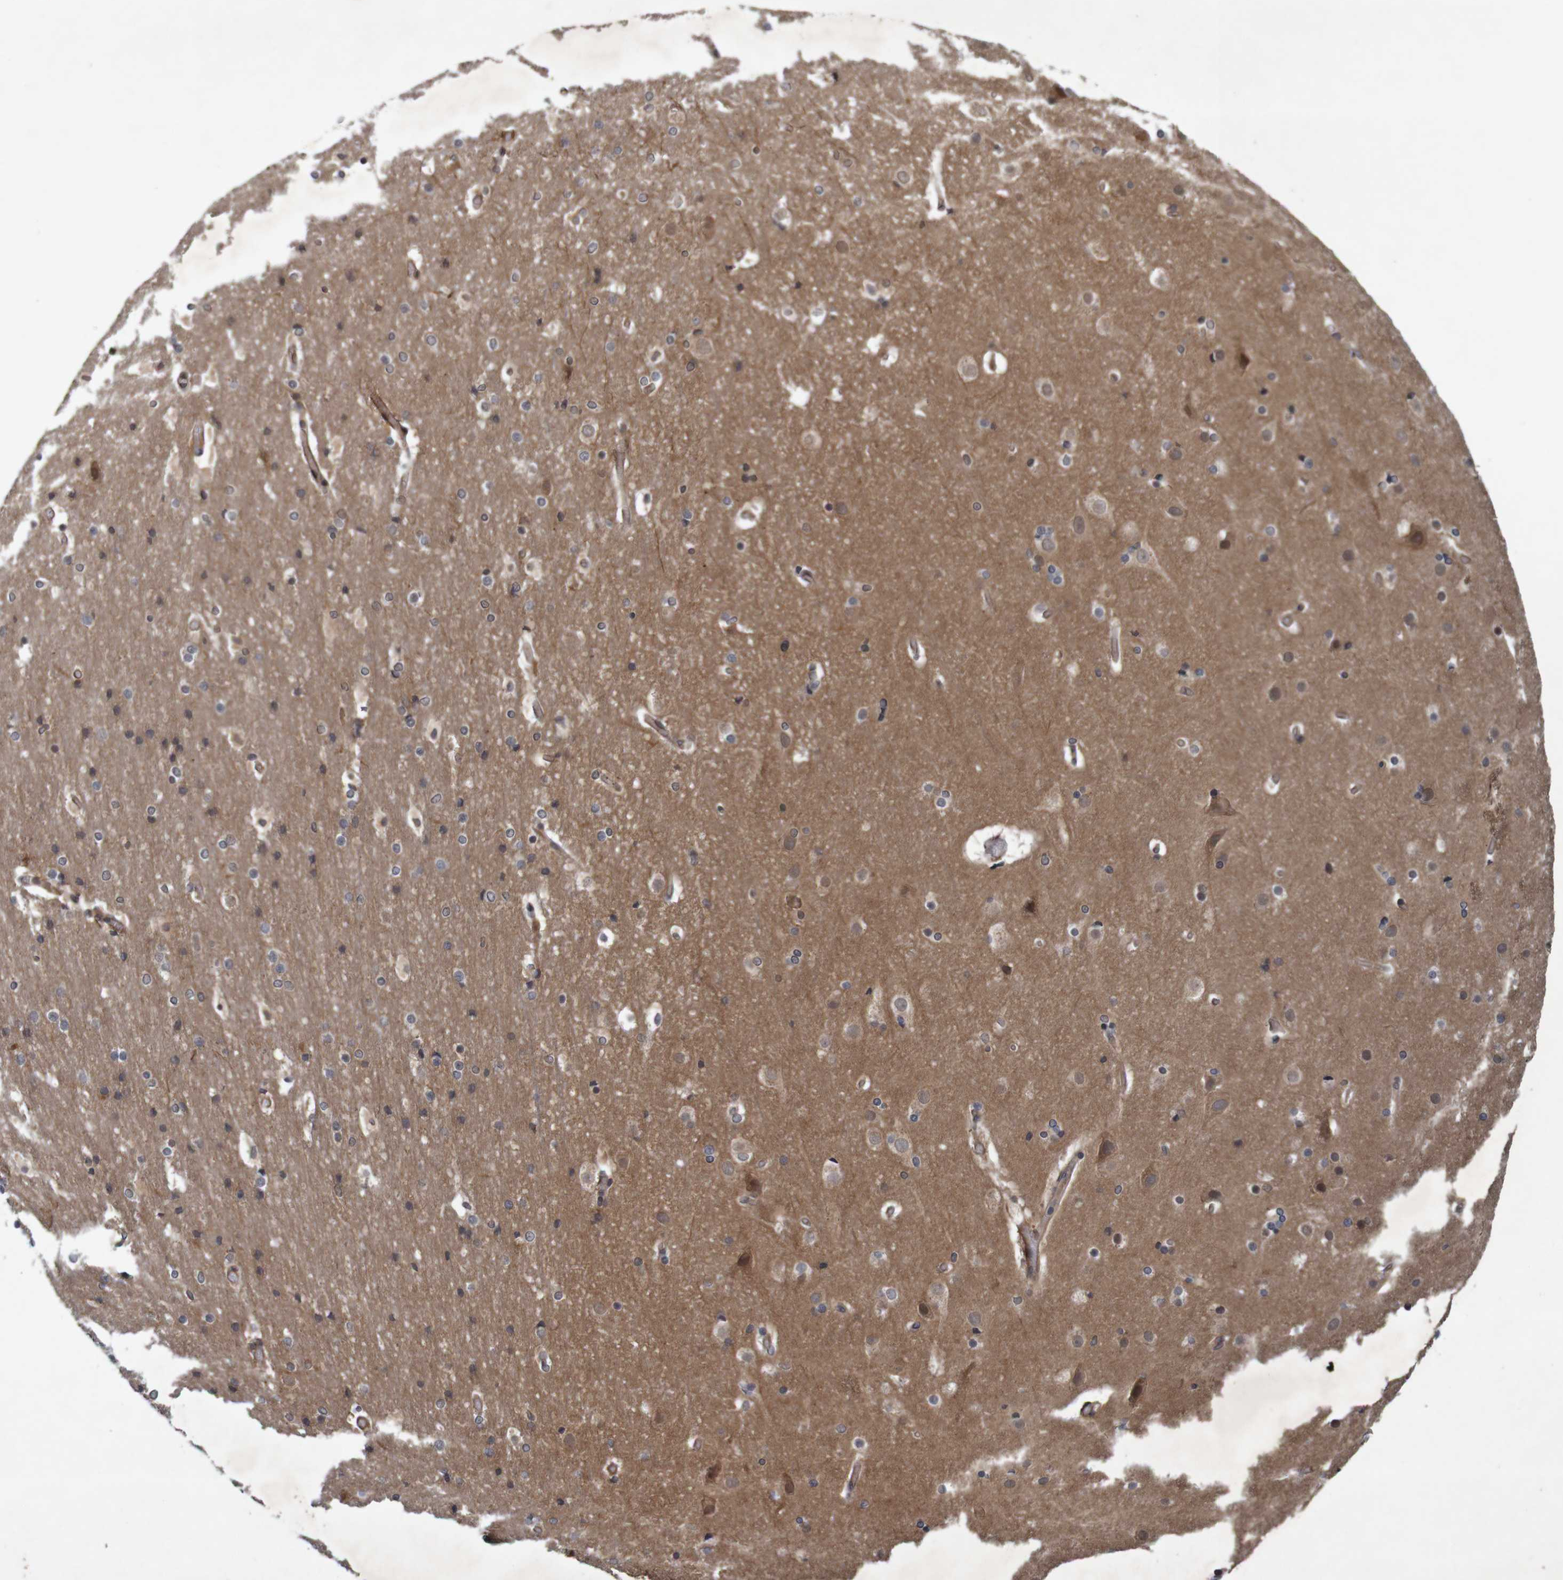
{"staining": {"intensity": "moderate", "quantity": ">75%", "location": "cytoplasmic/membranous"}, "tissue": "cerebral cortex", "cell_type": "Endothelial cells", "image_type": "normal", "snomed": [{"axis": "morphology", "description": "Normal tissue, NOS"}, {"axis": "topography", "description": "Cerebral cortex"}], "caption": "About >75% of endothelial cells in unremarkable human cerebral cortex show moderate cytoplasmic/membranous protein positivity as visualized by brown immunohistochemical staining.", "gene": "ARHGEF11", "patient": {"sex": "male", "age": 57}}